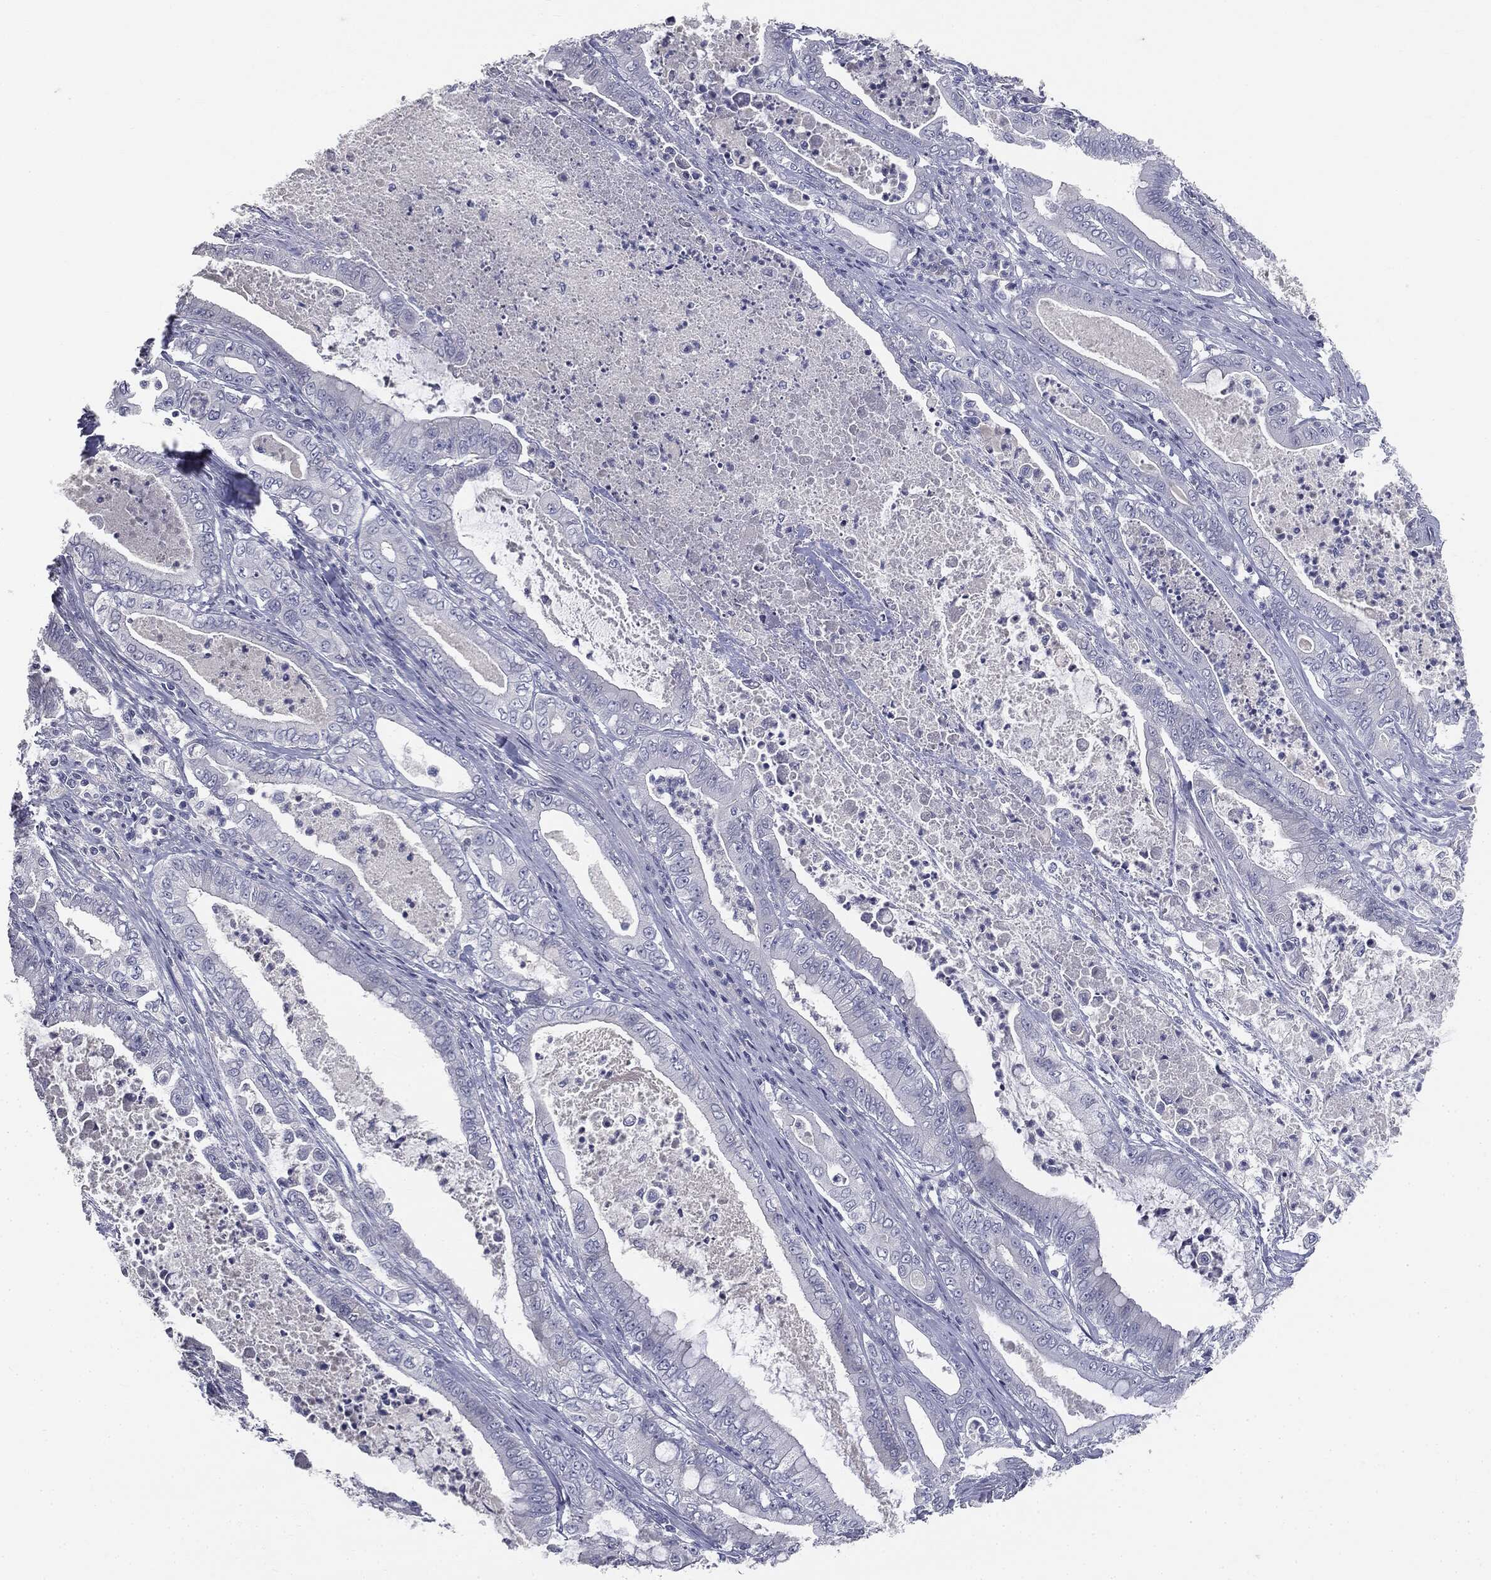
{"staining": {"intensity": "negative", "quantity": "none", "location": "none"}, "tissue": "pancreatic cancer", "cell_type": "Tumor cells", "image_type": "cancer", "snomed": [{"axis": "morphology", "description": "Adenocarcinoma, NOS"}, {"axis": "topography", "description": "Pancreas"}], "caption": "The IHC histopathology image has no significant positivity in tumor cells of pancreatic cancer (adenocarcinoma) tissue.", "gene": "AFP", "patient": {"sex": "male", "age": 71}}